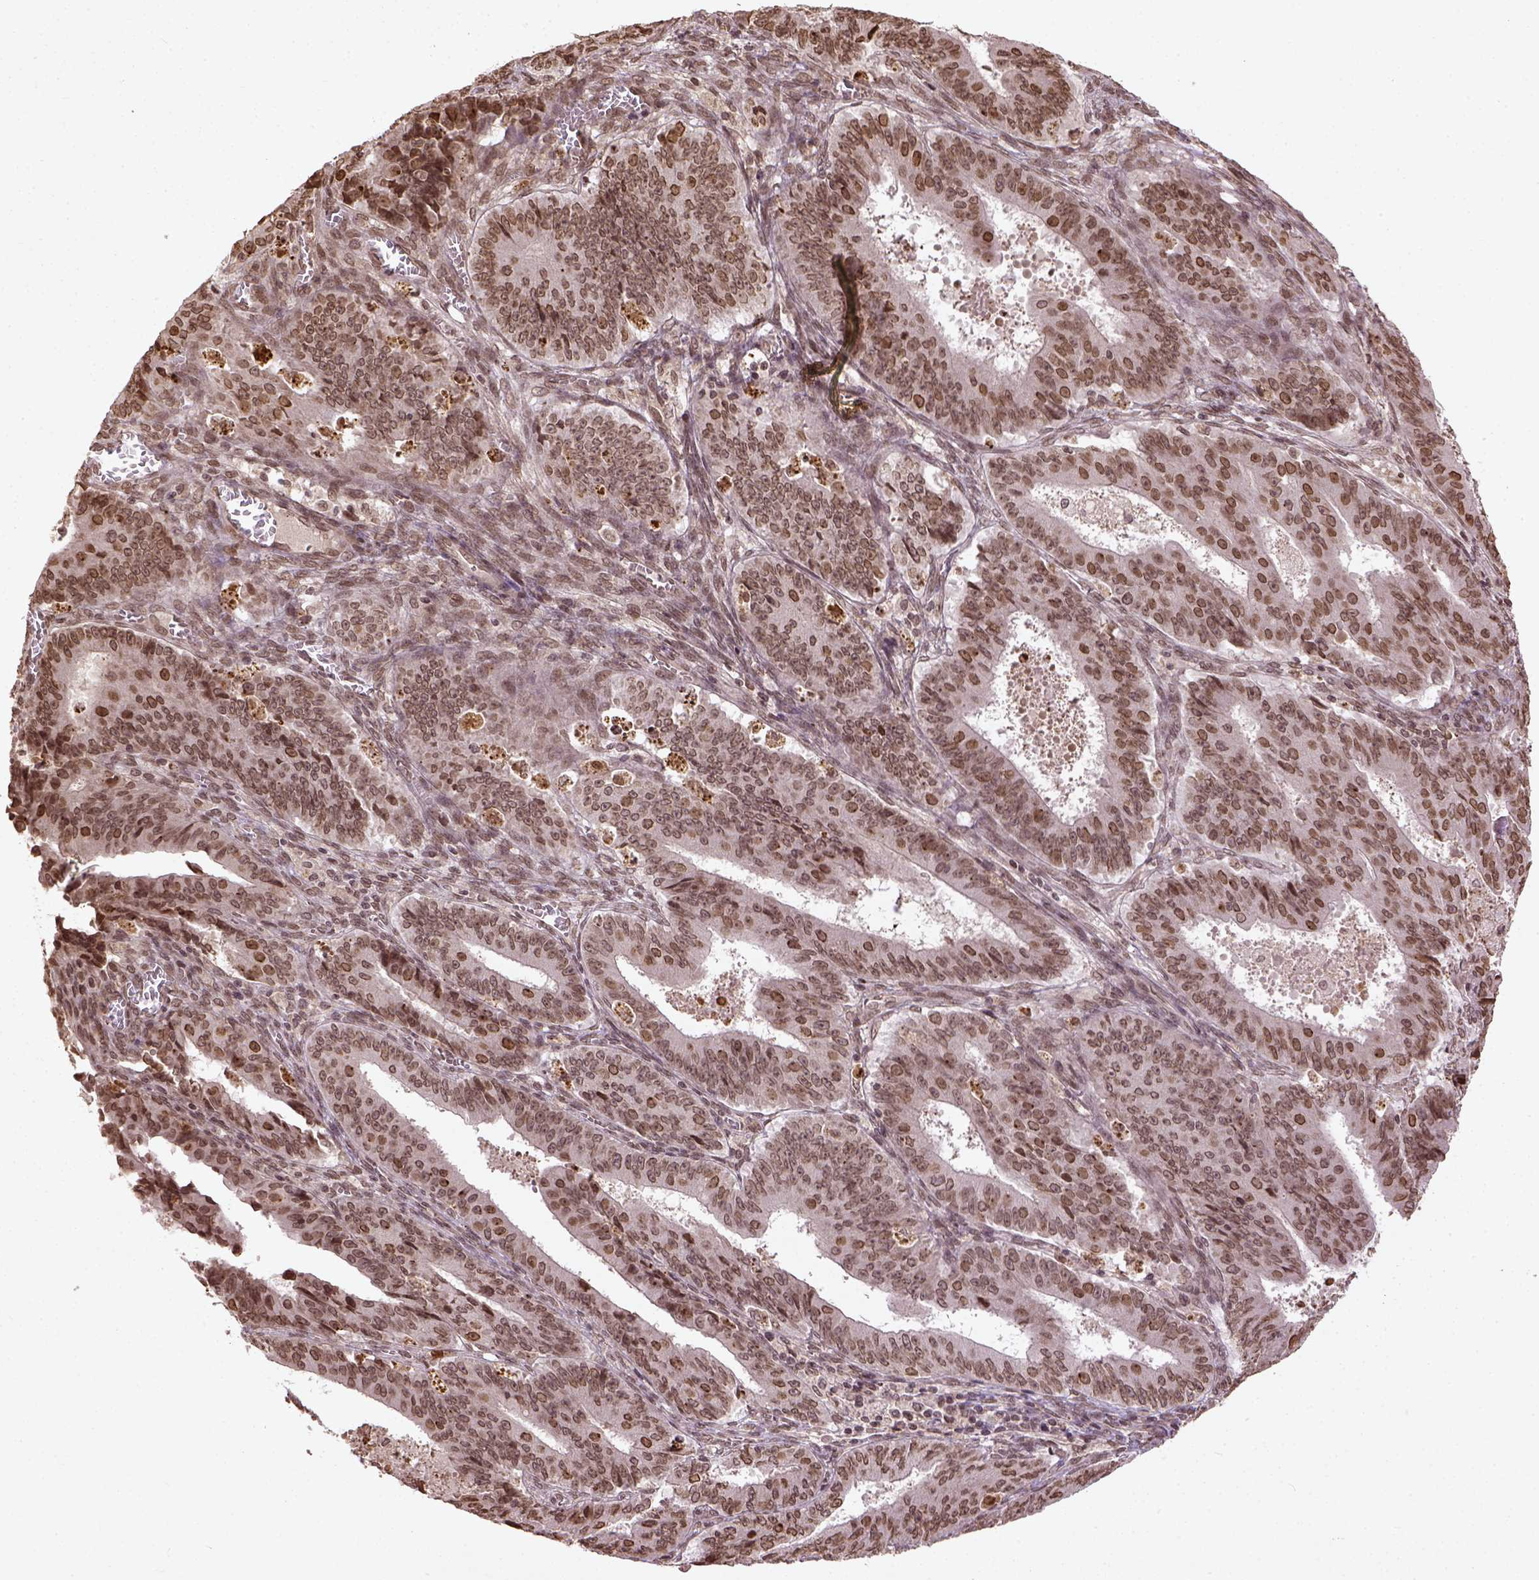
{"staining": {"intensity": "moderate", "quantity": ">75%", "location": "nuclear"}, "tissue": "ovarian cancer", "cell_type": "Tumor cells", "image_type": "cancer", "snomed": [{"axis": "morphology", "description": "Carcinoma, endometroid"}, {"axis": "topography", "description": "Ovary"}], "caption": "This image exhibits IHC staining of human endometroid carcinoma (ovarian), with medium moderate nuclear staining in about >75% of tumor cells.", "gene": "BANF1", "patient": {"sex": "female", "age": 42}}